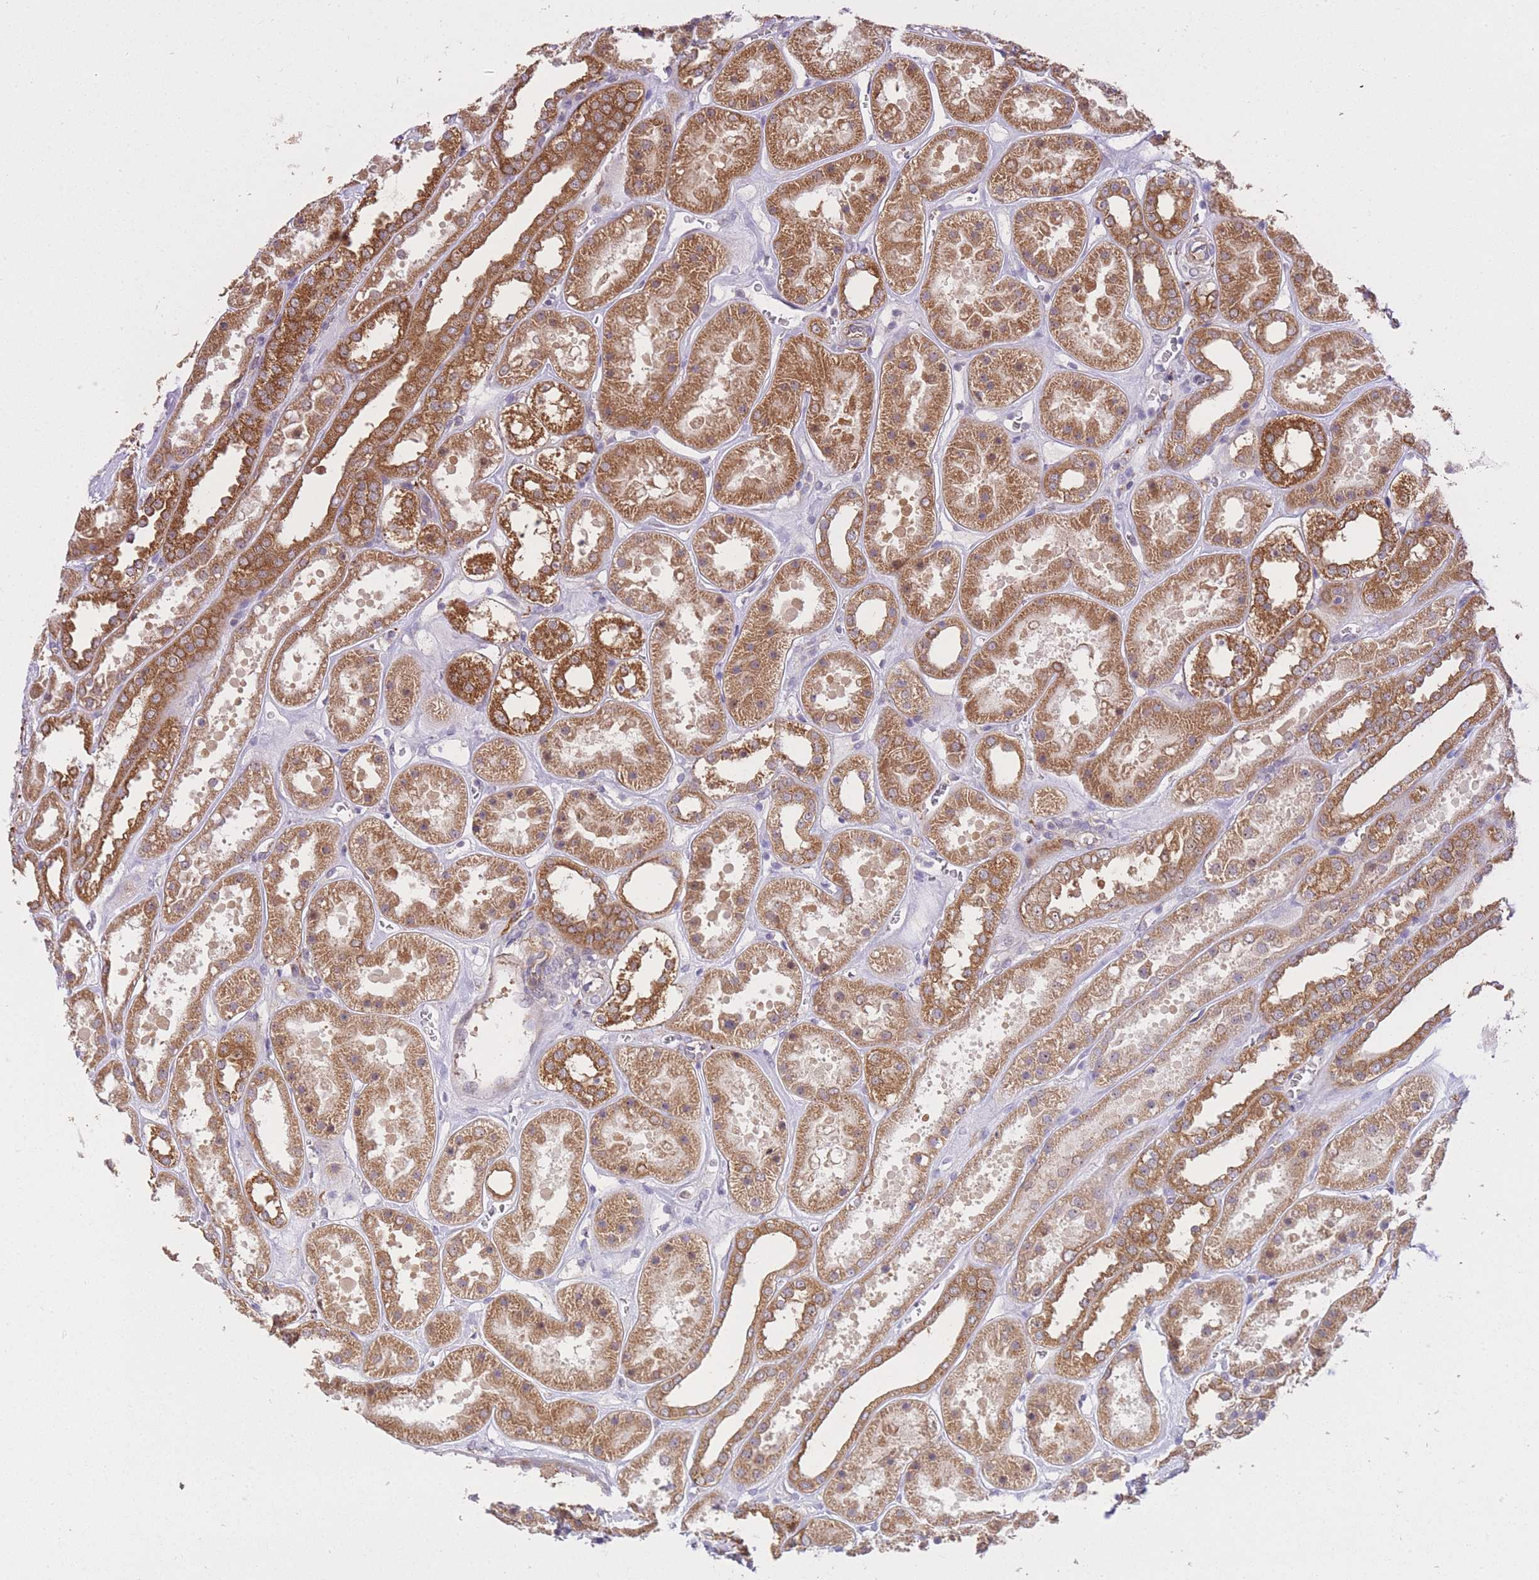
{"staining": {"intensity": "moderate", "quantity": "25%-75%", "location": "cytoplasmic/membranous"}, "tissue": "kidney", "cell_type": "Cells in glomeruli", "image_type": "normal", "snomed": [{"axis": "morphology", "description": "Normal tissue, NOS"}, {"axis": "topography", "description": "Kidney"}], "caption": "Cells in glomeruli display medium levels of moderate cytoplasmic/membranous expression in about 25%-75% of cells in benign kidney.", "gene": "EXOSC8", "patient": {"sex": "female", "age": 41}}